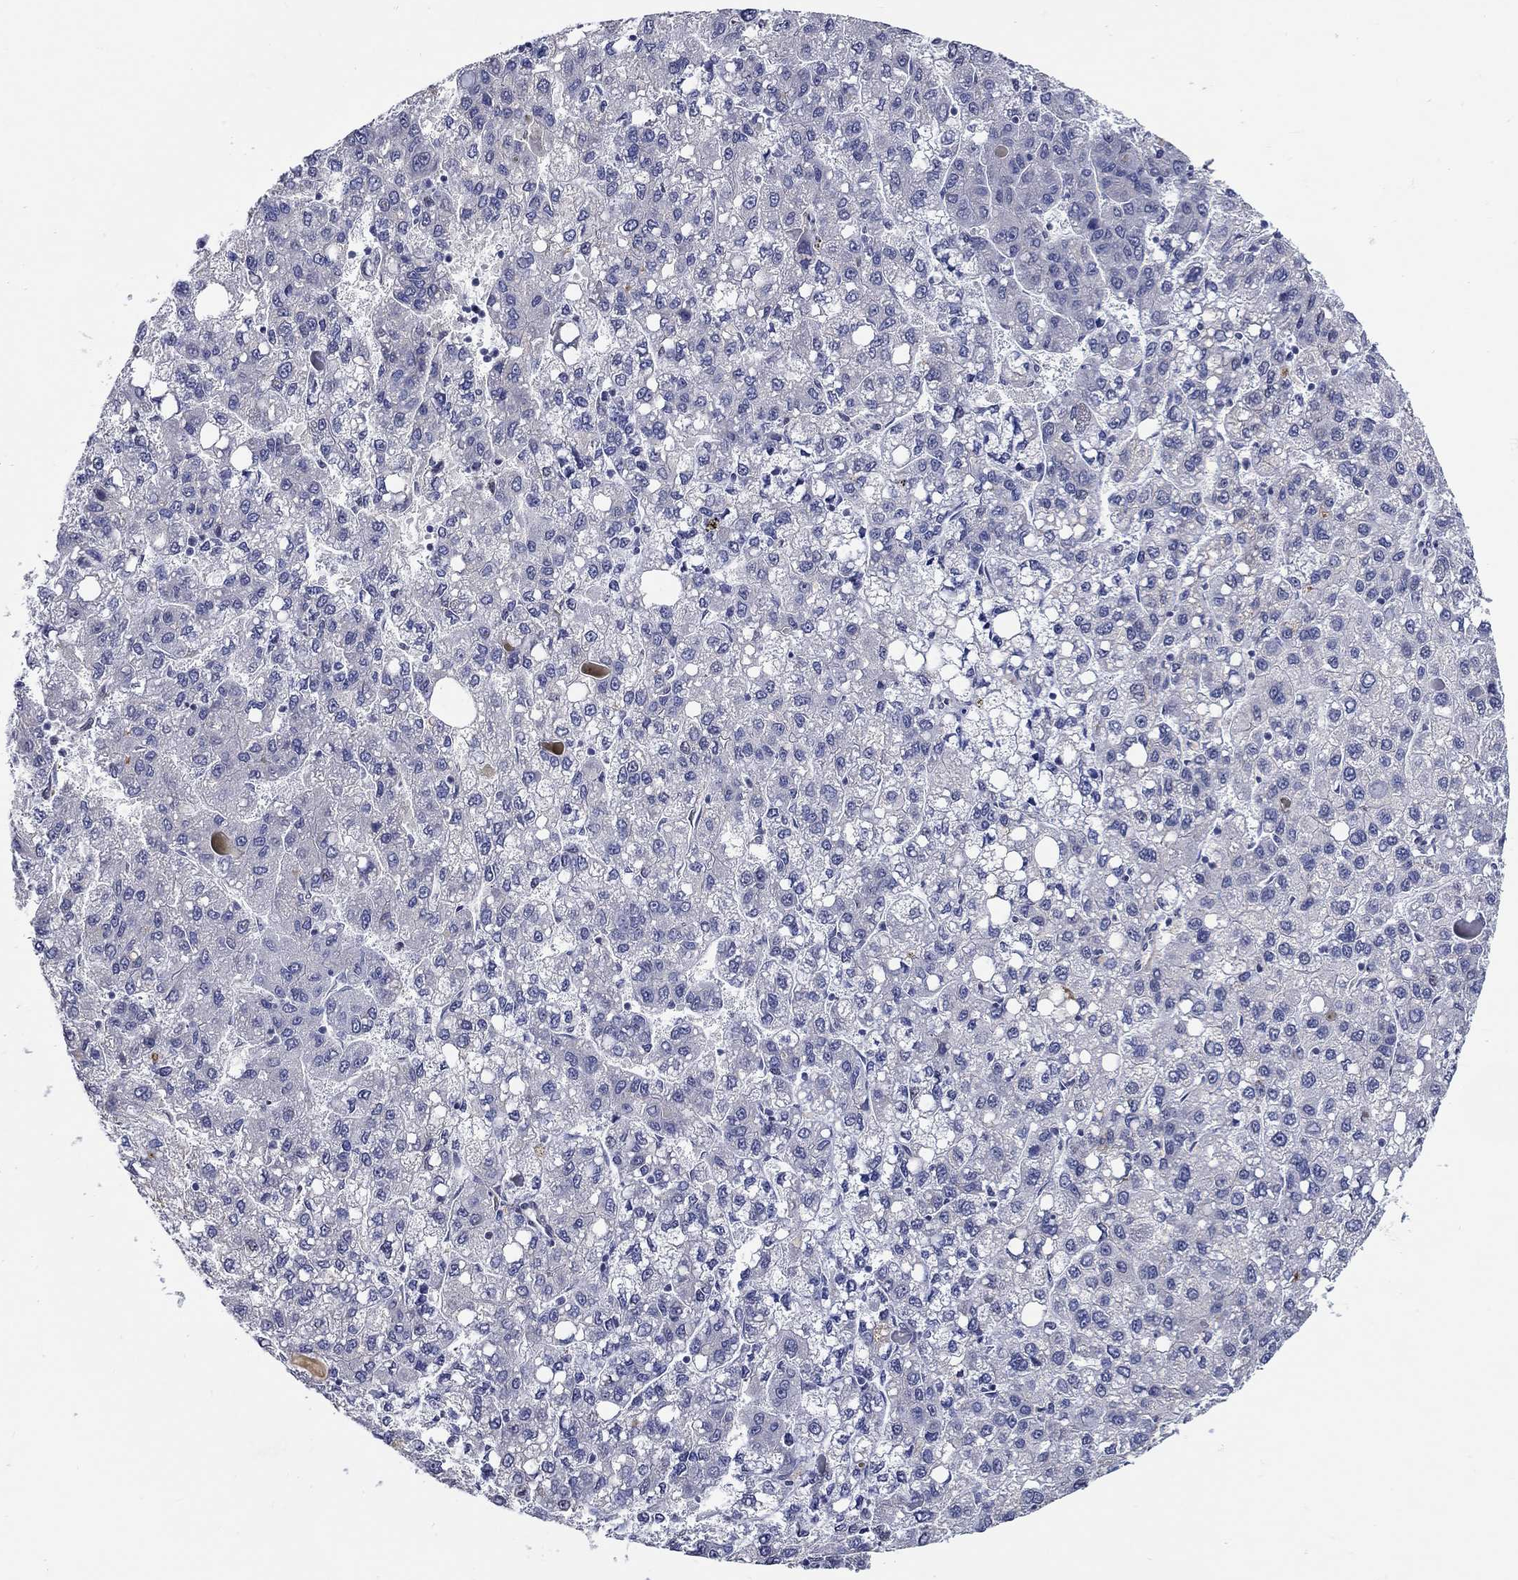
{"staining": {"intensity": "negative", "quantity": "none", "location": "none"}, "tissue": "liver cancer", "cell_type": "Tumor cells", "image_type": "cancer", "snomed": [{"axis": "morphology", "description": "Carcinoma, Hepatocellular, NOS"}, {"axis": "topography", "description": "Liver"}], "caption": "This is an IHC photomicrograph of liver cancer (hepatocellular carcinoma). There is no positivity in tumor cells.", "gene": "PDE1B", "patient": {"sex": "female", "age": 82}}